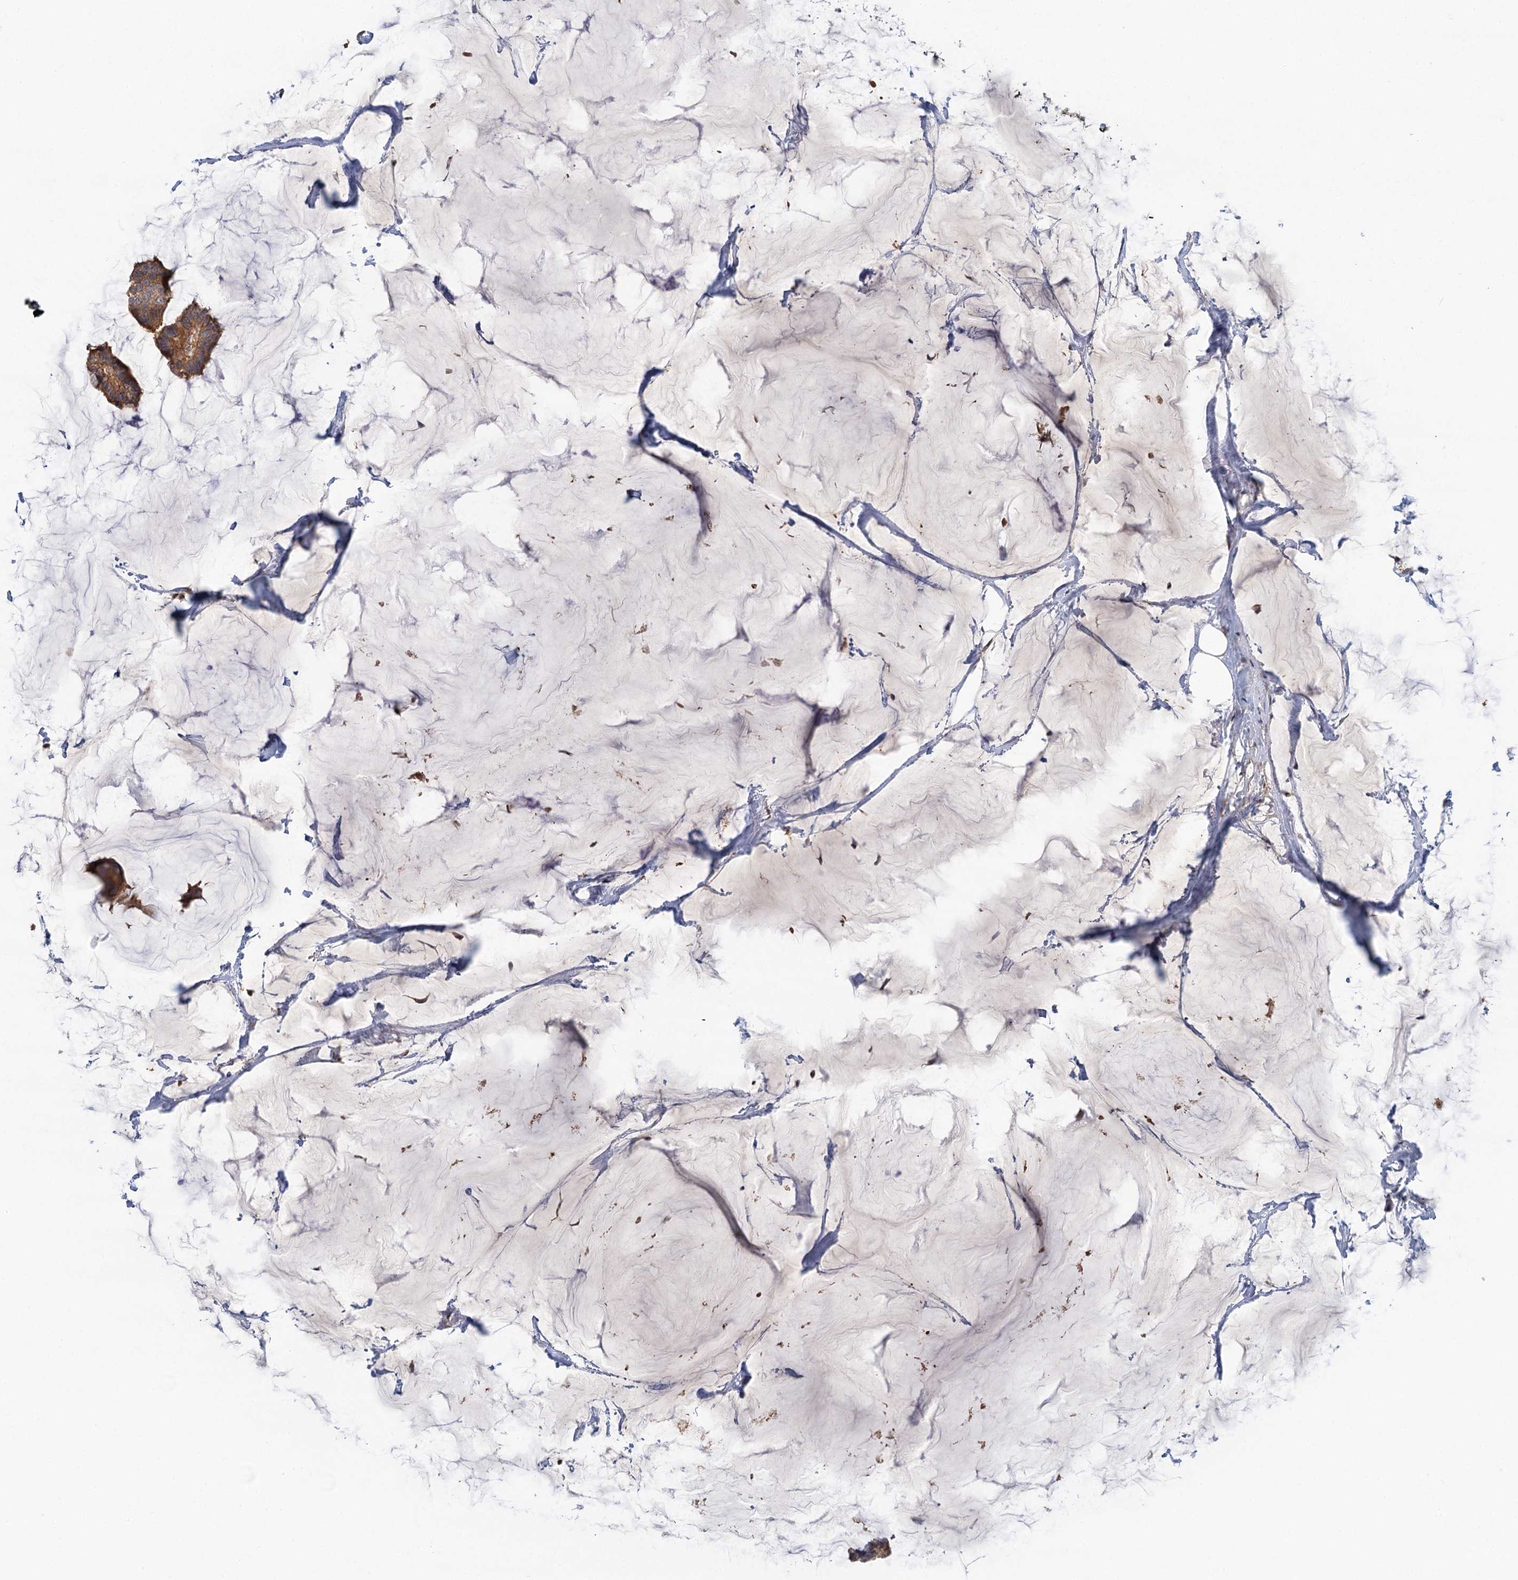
{"staining": {"intensity": "moderate", "quantity": ">75%", "location": "cytoplasmic/membranous"}, "tissue": "breast cancer", "cell_type": "Tumor cells", "image_type": "cancer", "snomed": [{"axis": "morphology", "description": "Duct carcinoma"}, {"axis": "topography", "description": "Breast"}], "caption": "DAB immunohistochemical staining of breast infiltrating ductal carcinoma reveals moderate cytoplasmic/membranous protein staining in about >75% of tumor cells.", "gene": "GPATCH11", "patient": {"sex": "female", "age": 93}}